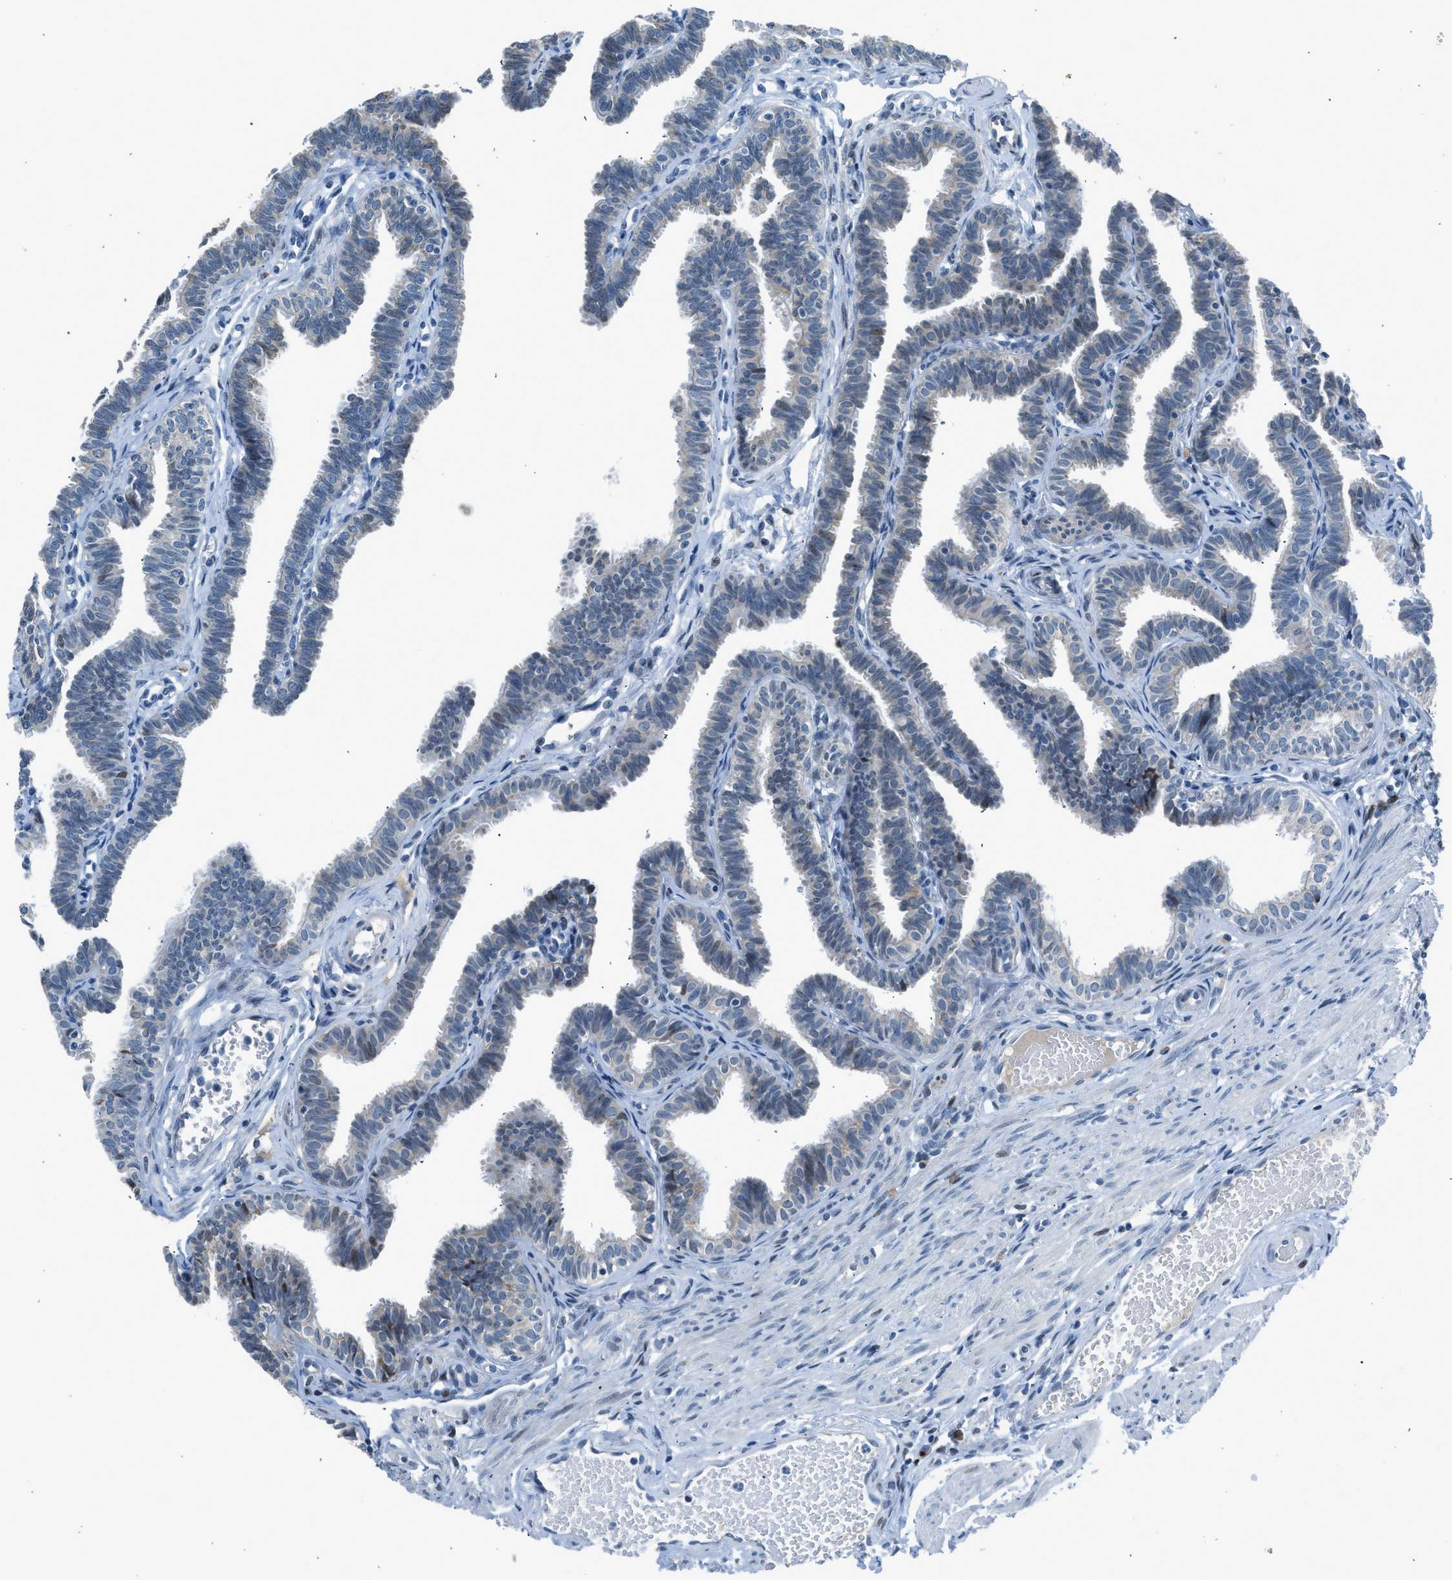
{"staining": {"intensity": "weak", "quantity": "25%-75%", "location": "cytoplasmic/membranous"}, "tissue": "fallopian tube", "cell_type": "Glandular cells", "image_type": "normal", "snomed": [{"axis": "morphology", "description": "Normal tissue, NOS"}, {"axis": "topography", "description": "Fallopian tube"}, {"axis": "topography", "description": "Ovary"}], "caption": "Glandular cells reveal weak cytoplasmic/membranous positivity in about 25%-75% of cells in normal fallopian tube. (IHC, brightfield microscopy, high magnification).", "gene": "RNF41", "patient": {"sex": "female", "age": 23}}